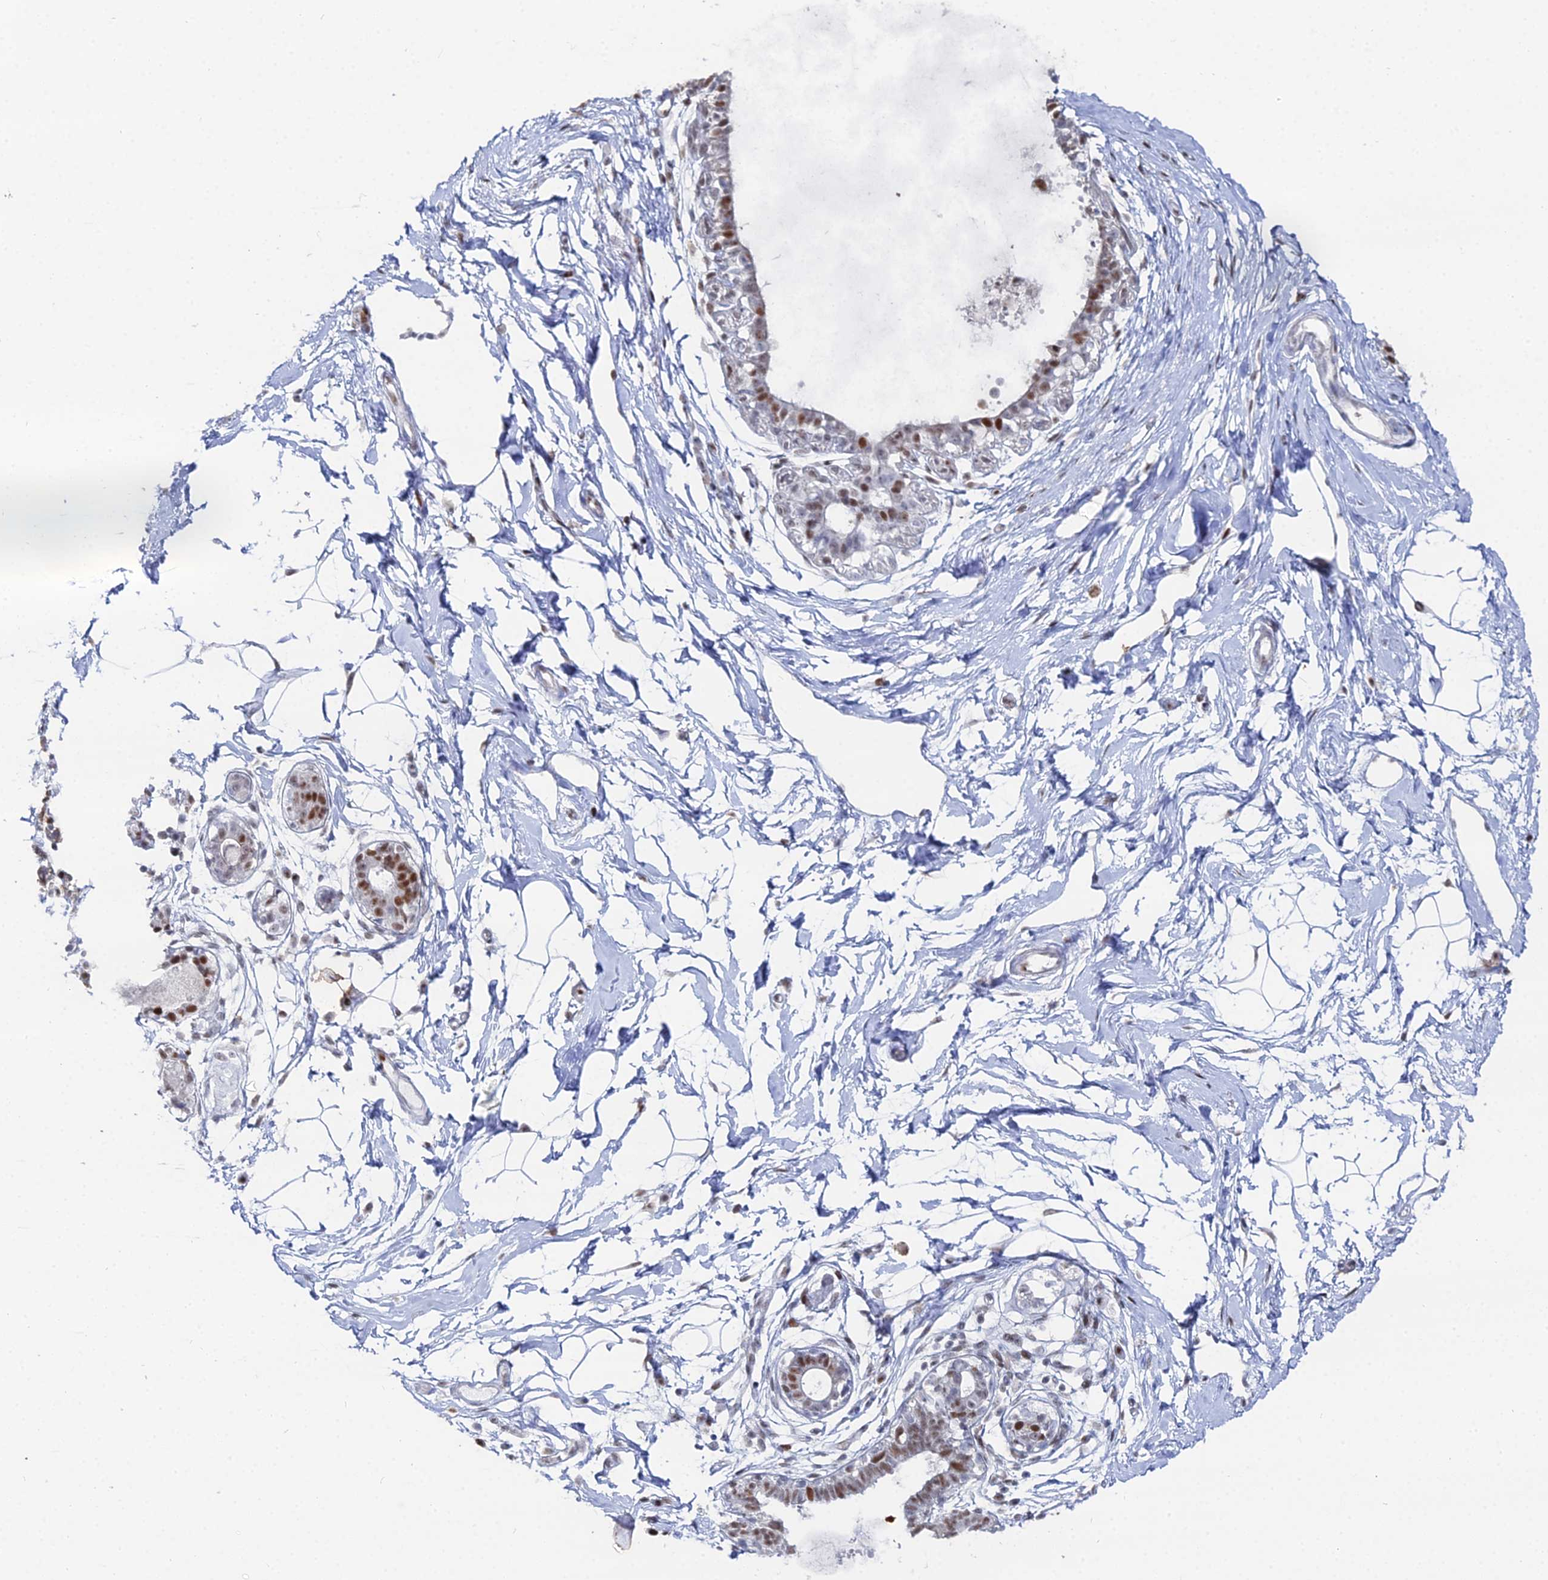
{"staining": {"intensity": "strong", "quantity": ">75%", "location": "nuclear"}, "tissue": "breast", "cell_type": "Adipocytes", "image_type": "normal", "snomed": [{"axis": "morphology", "description": "Normal tissue, NOS"}, {"axis": "topography", "description": "Breast"}], "caption": "The image exhibits immunohistochemical staining of normal breast. There is strong nuclear staining is seen in about >75% of adipocytes. The protein is stained brown, and the nuclei are stained in blue (DAB (3,3'-diaminobenzidine) IHC with brightfield microscopy, high magnification).", "gene": "GSC2", "patient": {"sex": "female", "age": 45}}